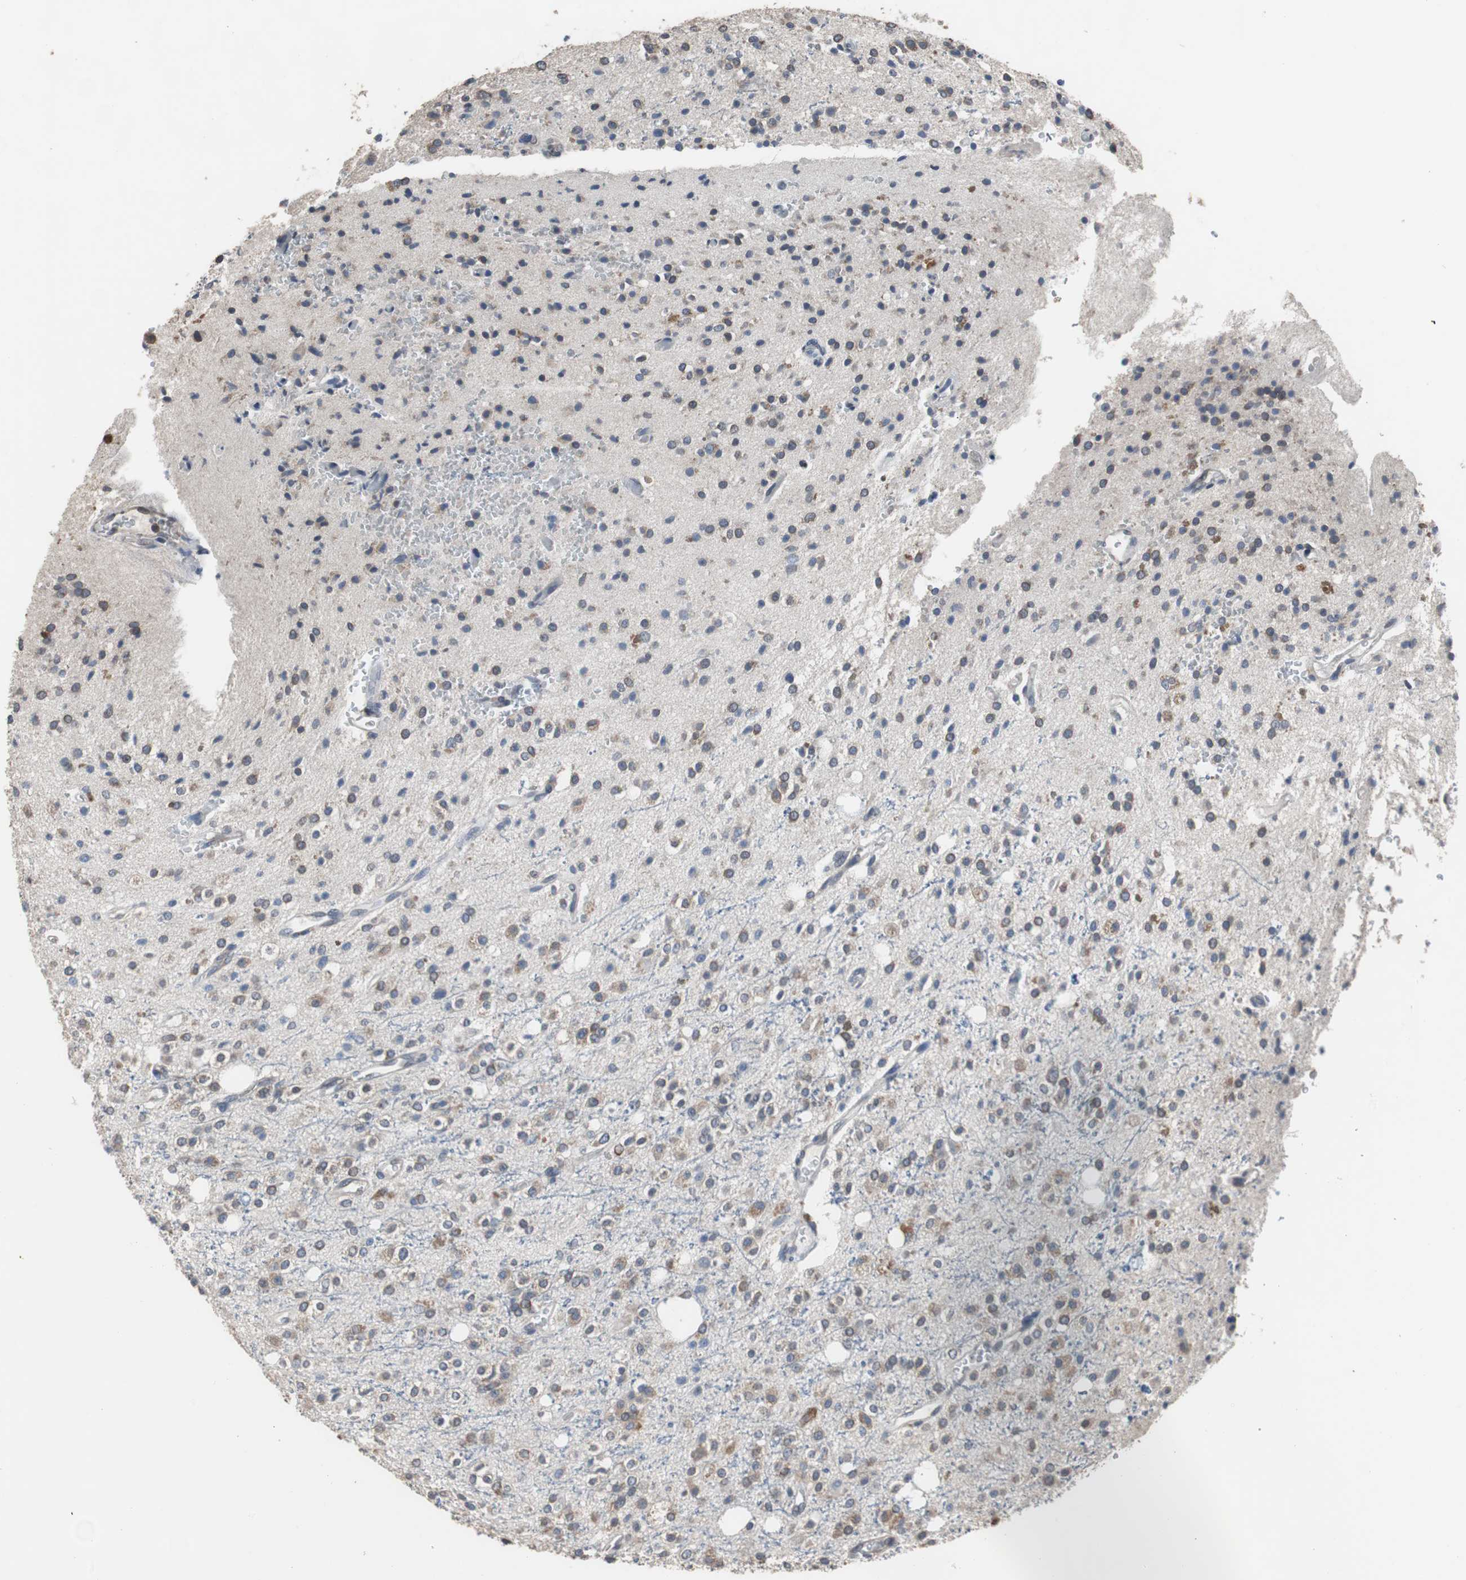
{"staining": {"intensity": "moderate", "quantity": "25%-75%", "location": "cytoplasmic/membranous"}, "tissue": "glioma", "cell_type": "Tumor cells", "image_type": "cancer", "snomed": [{"axis": "morphology", "description": "Glioma, malignant, High grade"}, {"axis": "topography", "description": "Brain"}], "caption": "Glioma tissue reveals moderate cytoplasmic/membranous positivity in approximately 25%-75% of tumor cells", "gene": "USP10", "patient": {"sex": "male", "age": 47}}